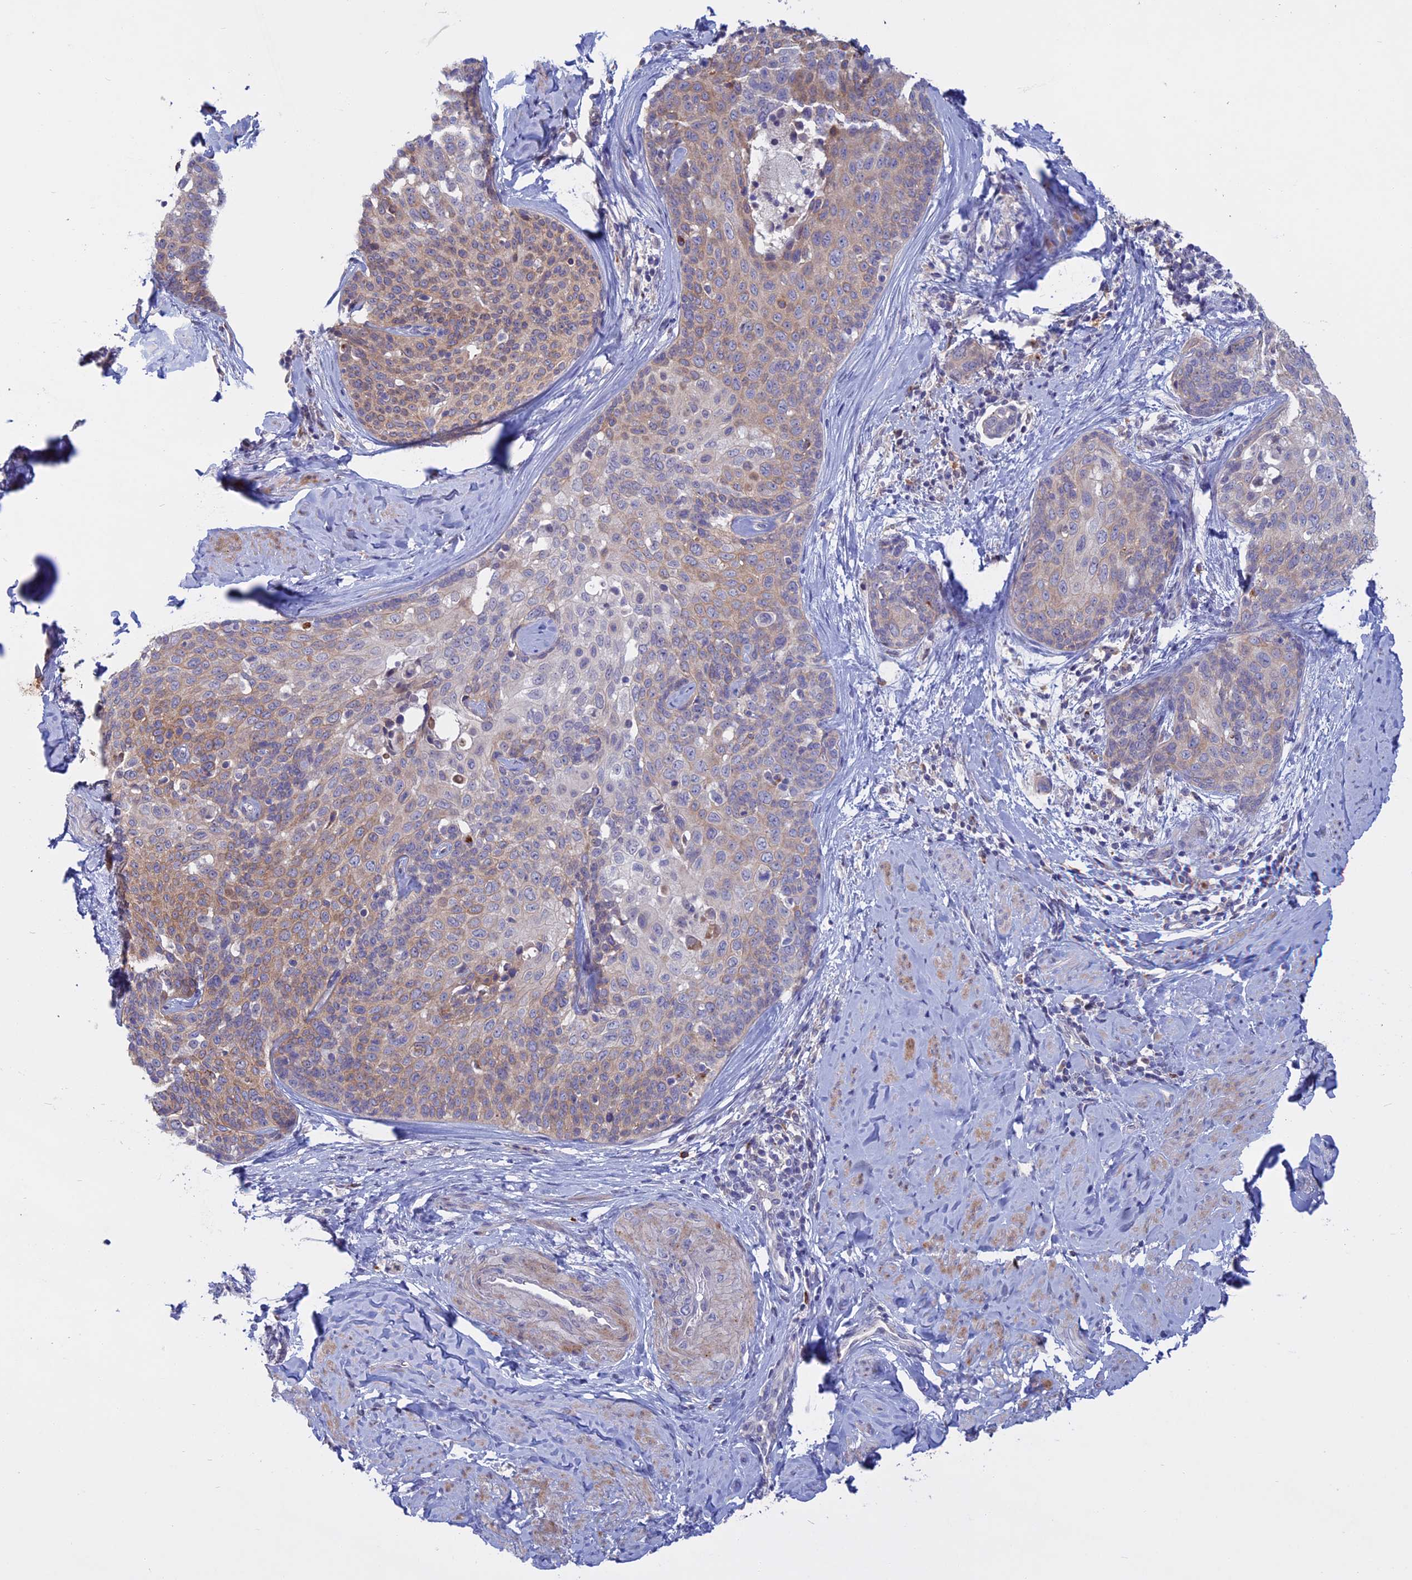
{"staining": {"intensity": "weak", "quantity": "25%-75%", "location": "cytoplasmic/membranous"}, "tissue": "cervical cancer", "cell_type": "Tumor cells", "image_type": "cancer", "snomed": [{"axis": "morphology", "description": "Squamous cell carcinoma, NOS"}, {"axis": "topography", "description": "Cervix"}], "caption": "IHC (DAB) staining of human cervical cancer (squamous cell carcinoma) shows weak cytoplasmic/membranous protein positivity in approximately 25%-75% of tumor cells.", "gene": "SLC2A6", "patient": {"sex": "female", "age": 50}}